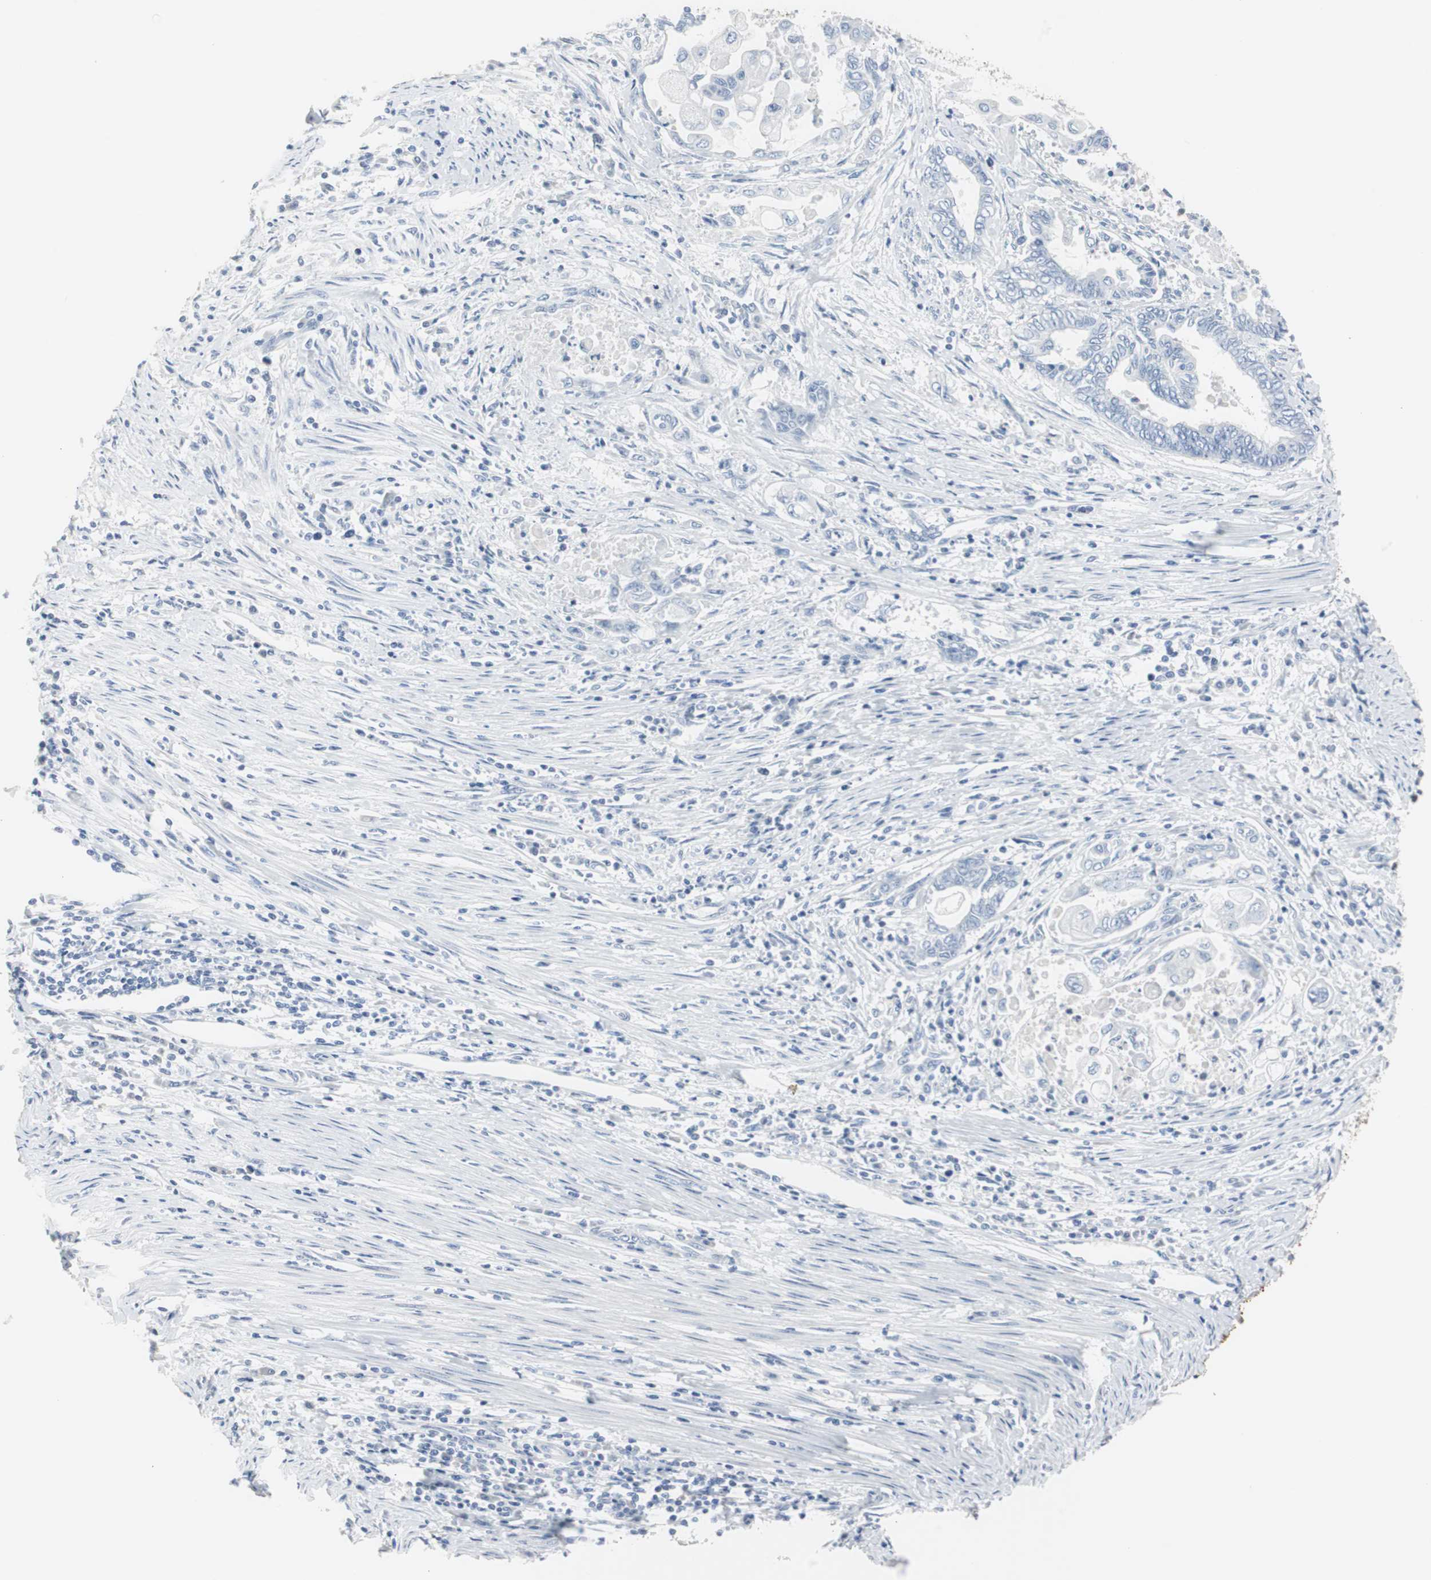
{"staining": {"intensity": "negative", "quantity": "none", "location": "none"}, "tissue": "endometrial cancer", "cell_type": "Tumor cells", "image_type": "cancer", "snomed": [{"axis": "morphology", "description": "Adenocarcinoma, NOS"}, {"axis": "topography", "description": "Uterus"}, {"axis": "topography", "description": "Endometrium"}], "caption": "Tumor cells are negative for protein expression in human endometrial adenocarcinoma. Brightfield microscopy of IHC stained with DAB (brown) and hematoxylin (blue), captured at high magnification.", "gene": "S100A7", "patient": {"sex": "female", "age": 70}}